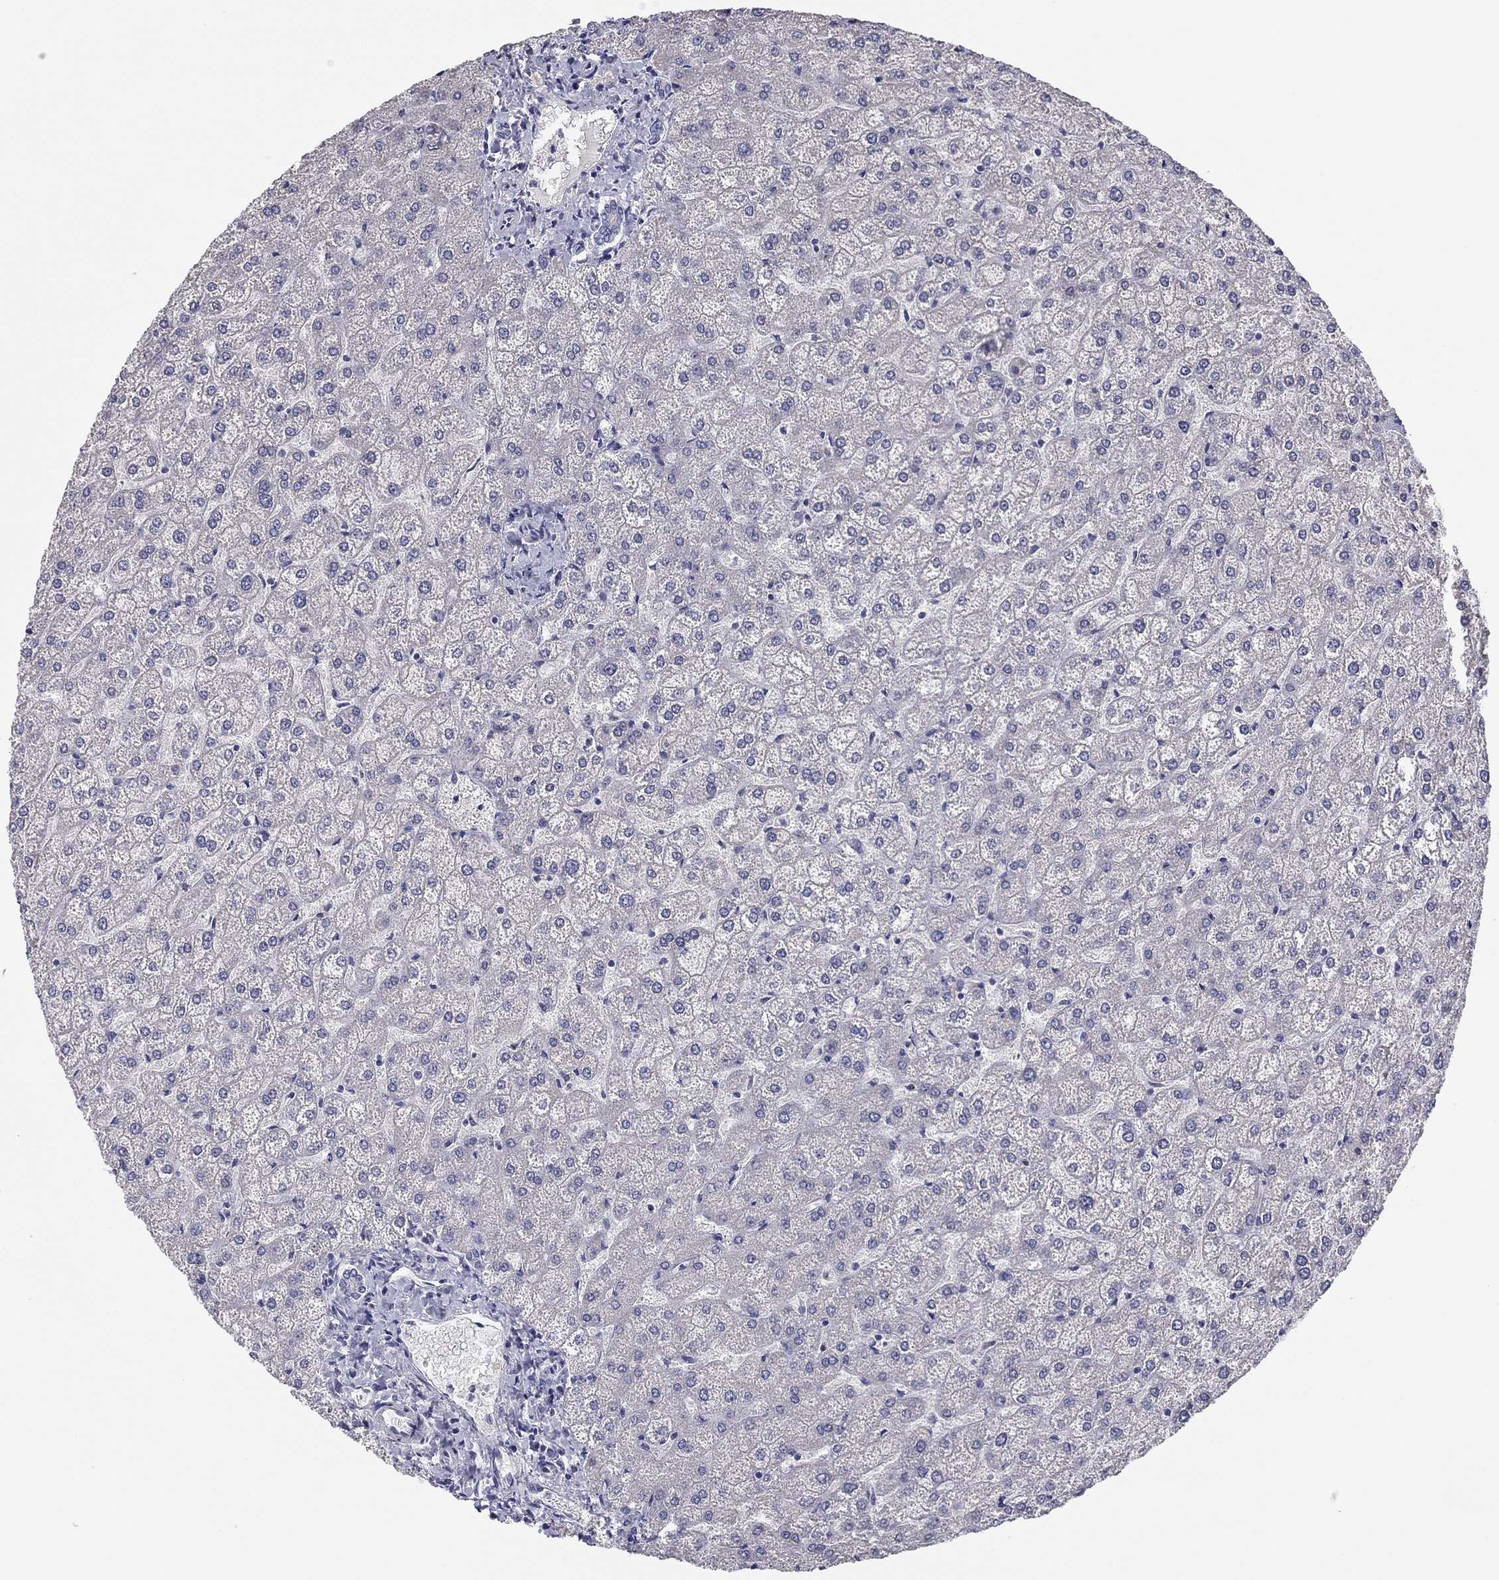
{"staining": {"intensity": "negative", "quantity": "none", "location": "none"}, "tissue": "liver", "cell_type": "Cholangiocytes", "image_type": "normal", "snomed": [{"axis": "morphology", "description": "Normal tissue, NOS"}, {"axis": "topography", "description": "Liver"}], "caption": "An IHC photomicrograph of unremarkable liver is shown. There is no staining in cholangiocytes of liver. (DAB (3,3'-diaminobenzidine) IHC with hematoxylin counter stain).", "gene": "SEPTIN3", "patient": {"sex": "female", "age": 32}}